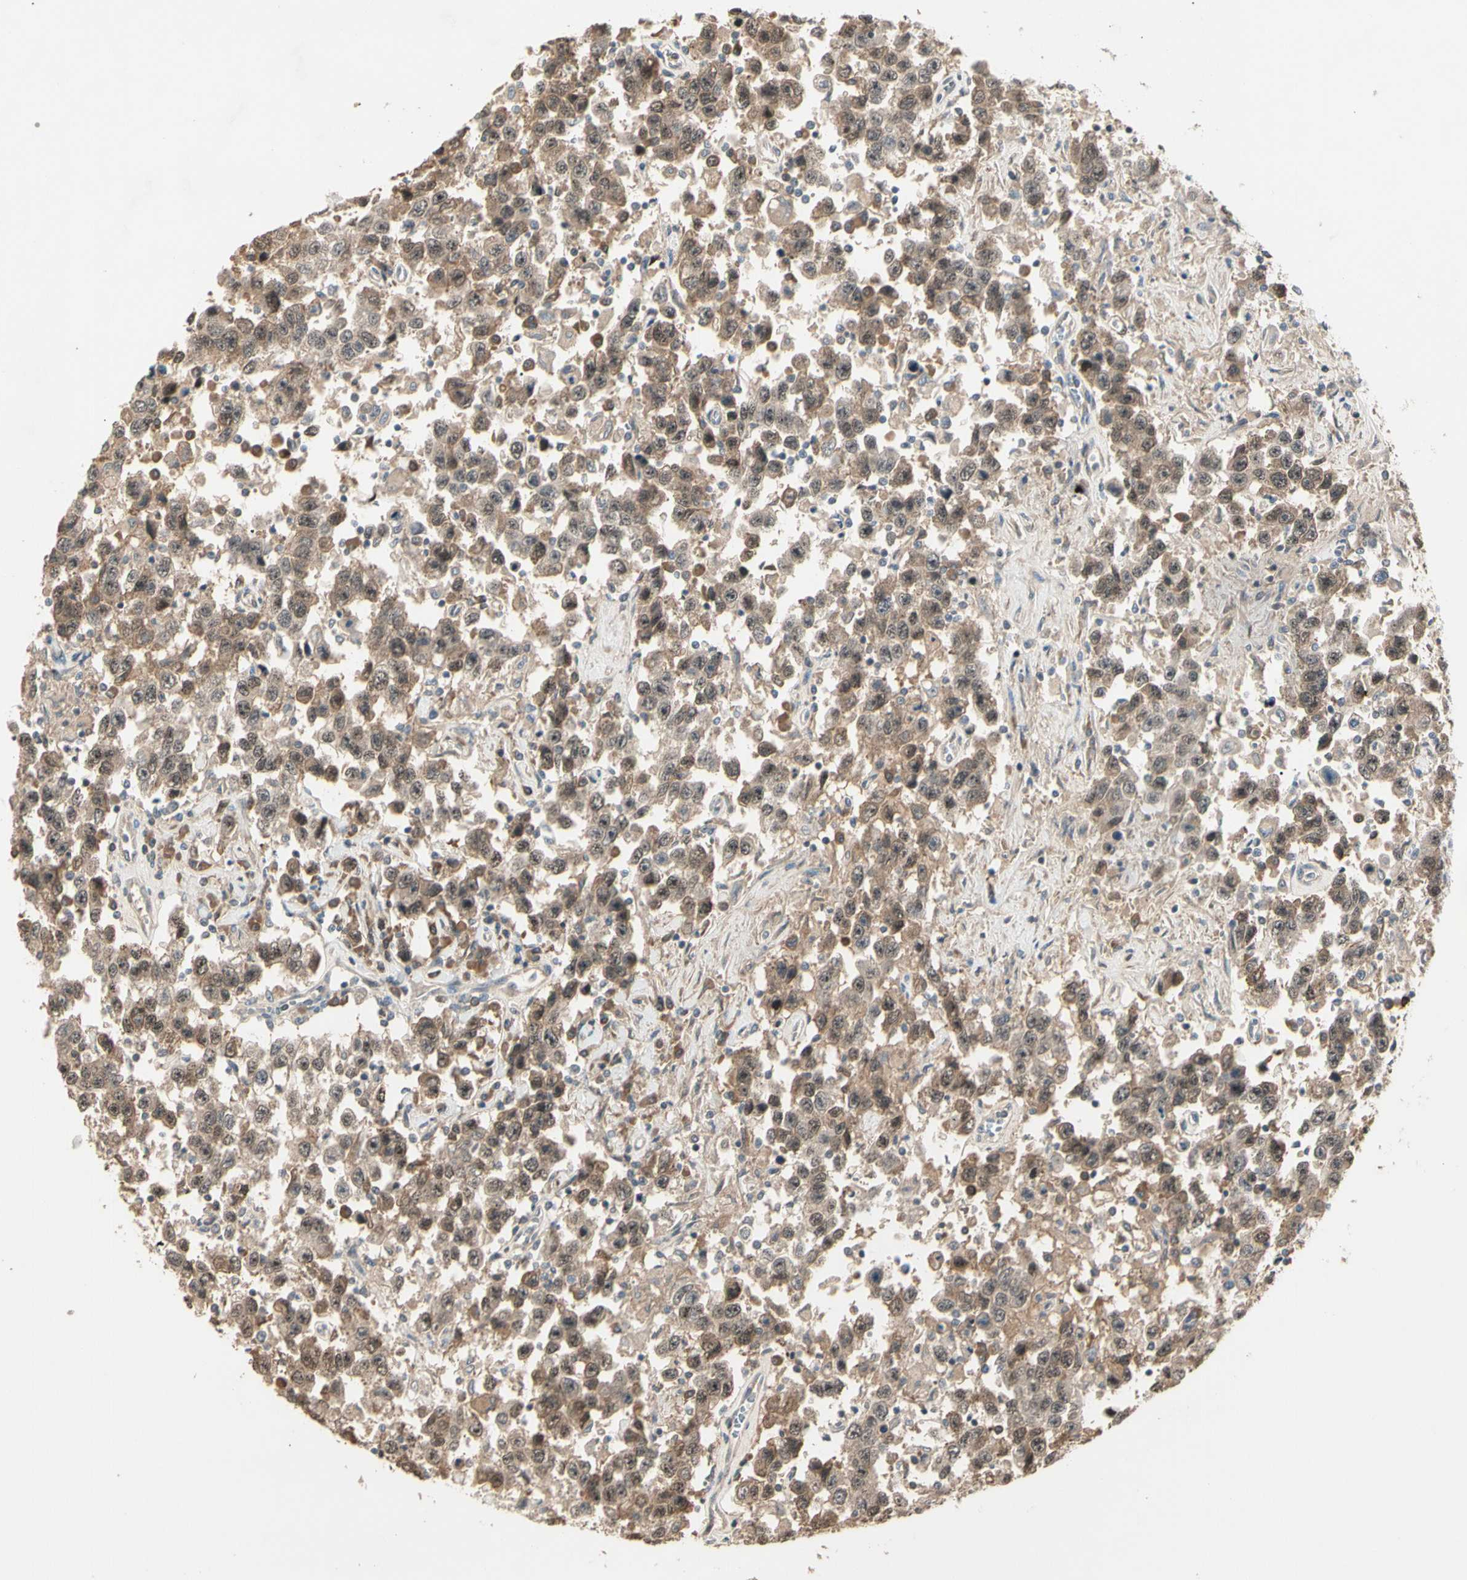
{"staining": {"intensity": "weak", "quantity": ">75%", "location": "cytoplasmic/membranous,nuclear"}, "tissue": "testis cancer", "cell_type": "Tumor cells", "image_type": "cancer", "snomed": [{"axis": "morphology", "description": "Seminoma, NOS"}, {"axis": "topography", "description": "Testis"}], "caption": "Tumor cells display low levels of weak cytoplasmic/membranous and nuclear staining in approximately >75% of cells in testis cancer.", "gene": "ATG4C", "patient": {"sex": "male", "age": 41}}